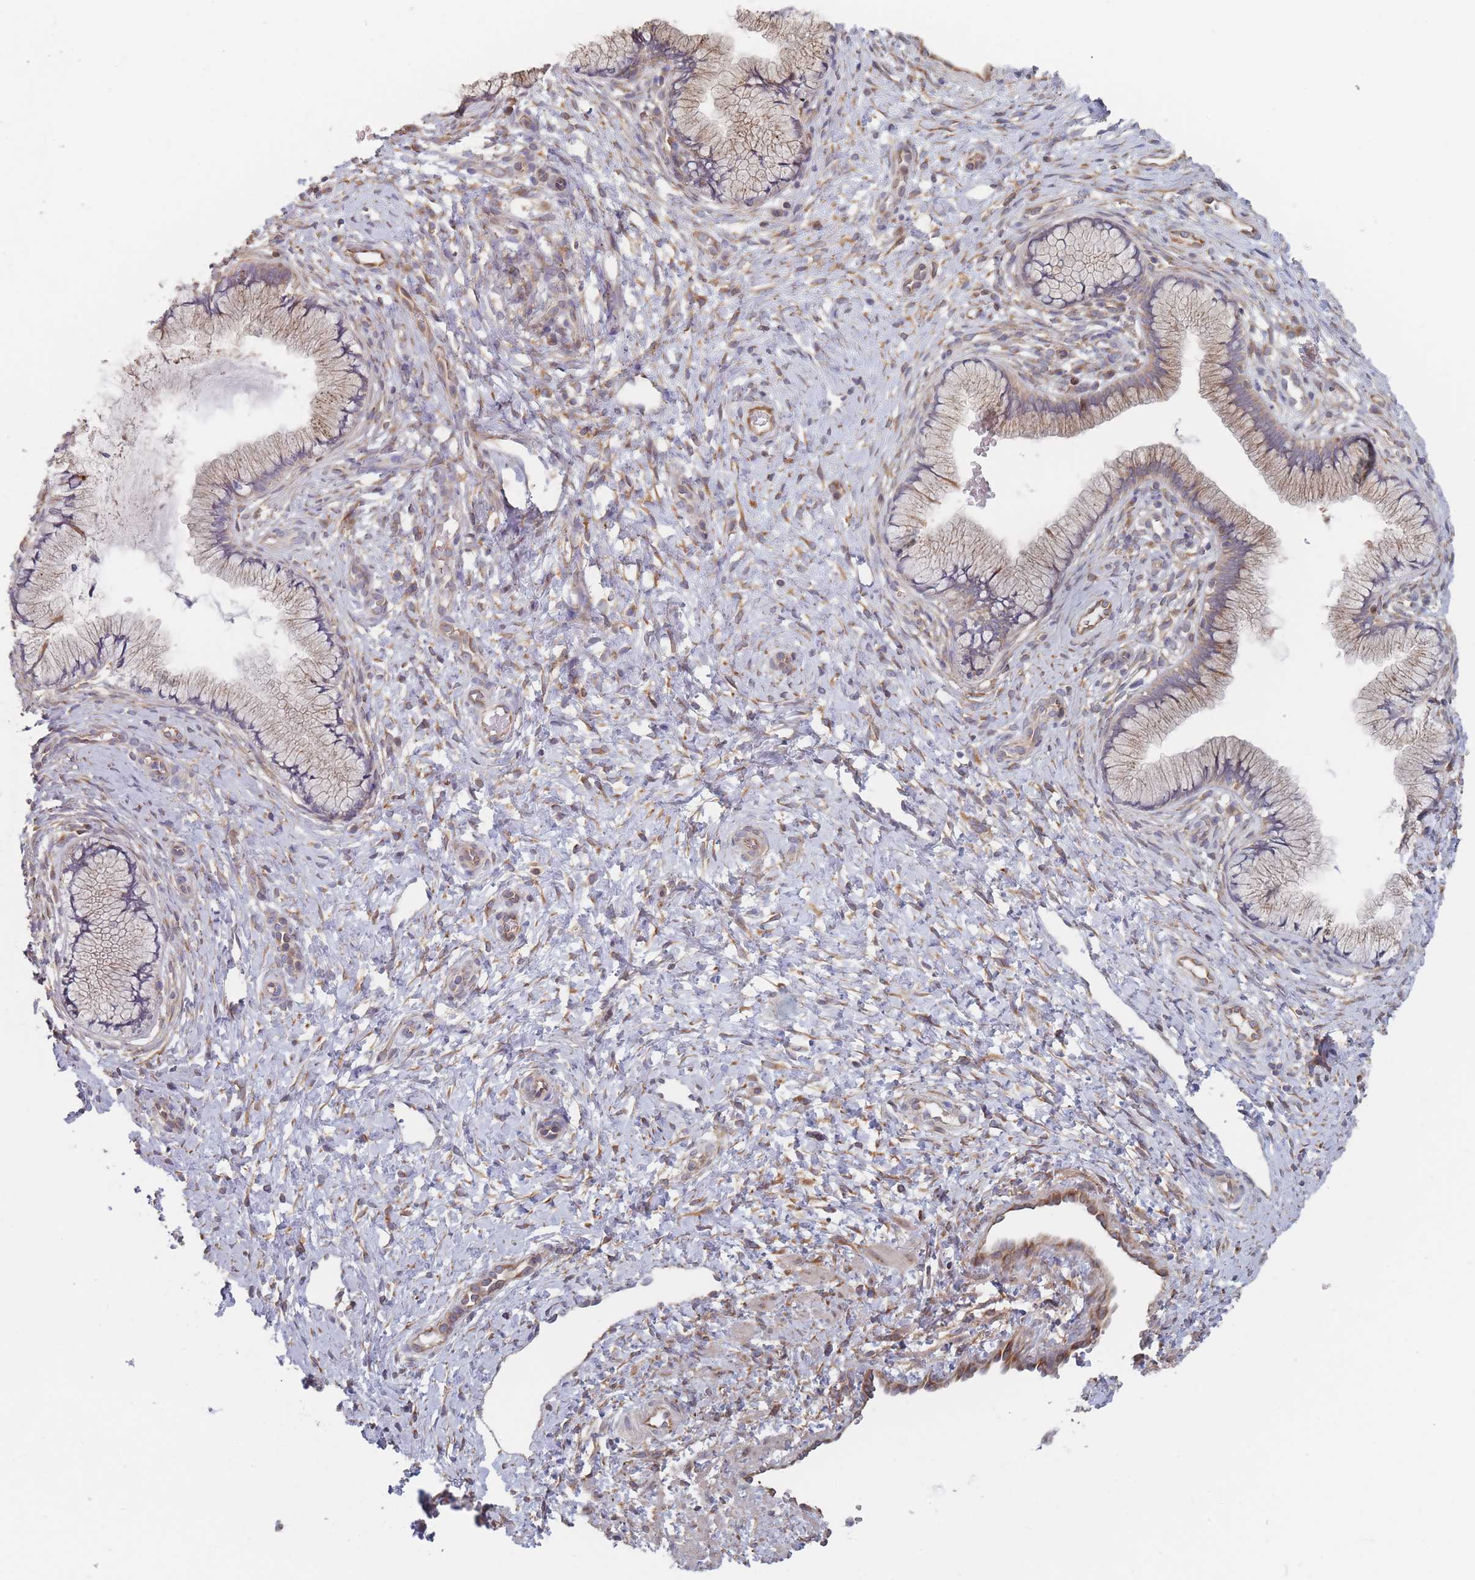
{"staining": {"intensity": "moderate", "quantity": "25%-75%", "location": "cytoplasmic/membranous"}, "tissue": "cervix", "cell_type": "Glandular cells", "image_type": "normal", "snomed": [{"axis": "morphology", "description": "Normal tissue, NOS"}, {"axis": "topography", "description": "Cervix"}], "caption": "A high-resolution image shows immunohistochemistry staining of normal cervix, which demonstrates moderate cytoplasmic/membranous positivity in approximately 25%-75% of glandular cells.", "gene": "KDSR", "patient": {"sex": "female", "age": 36}}